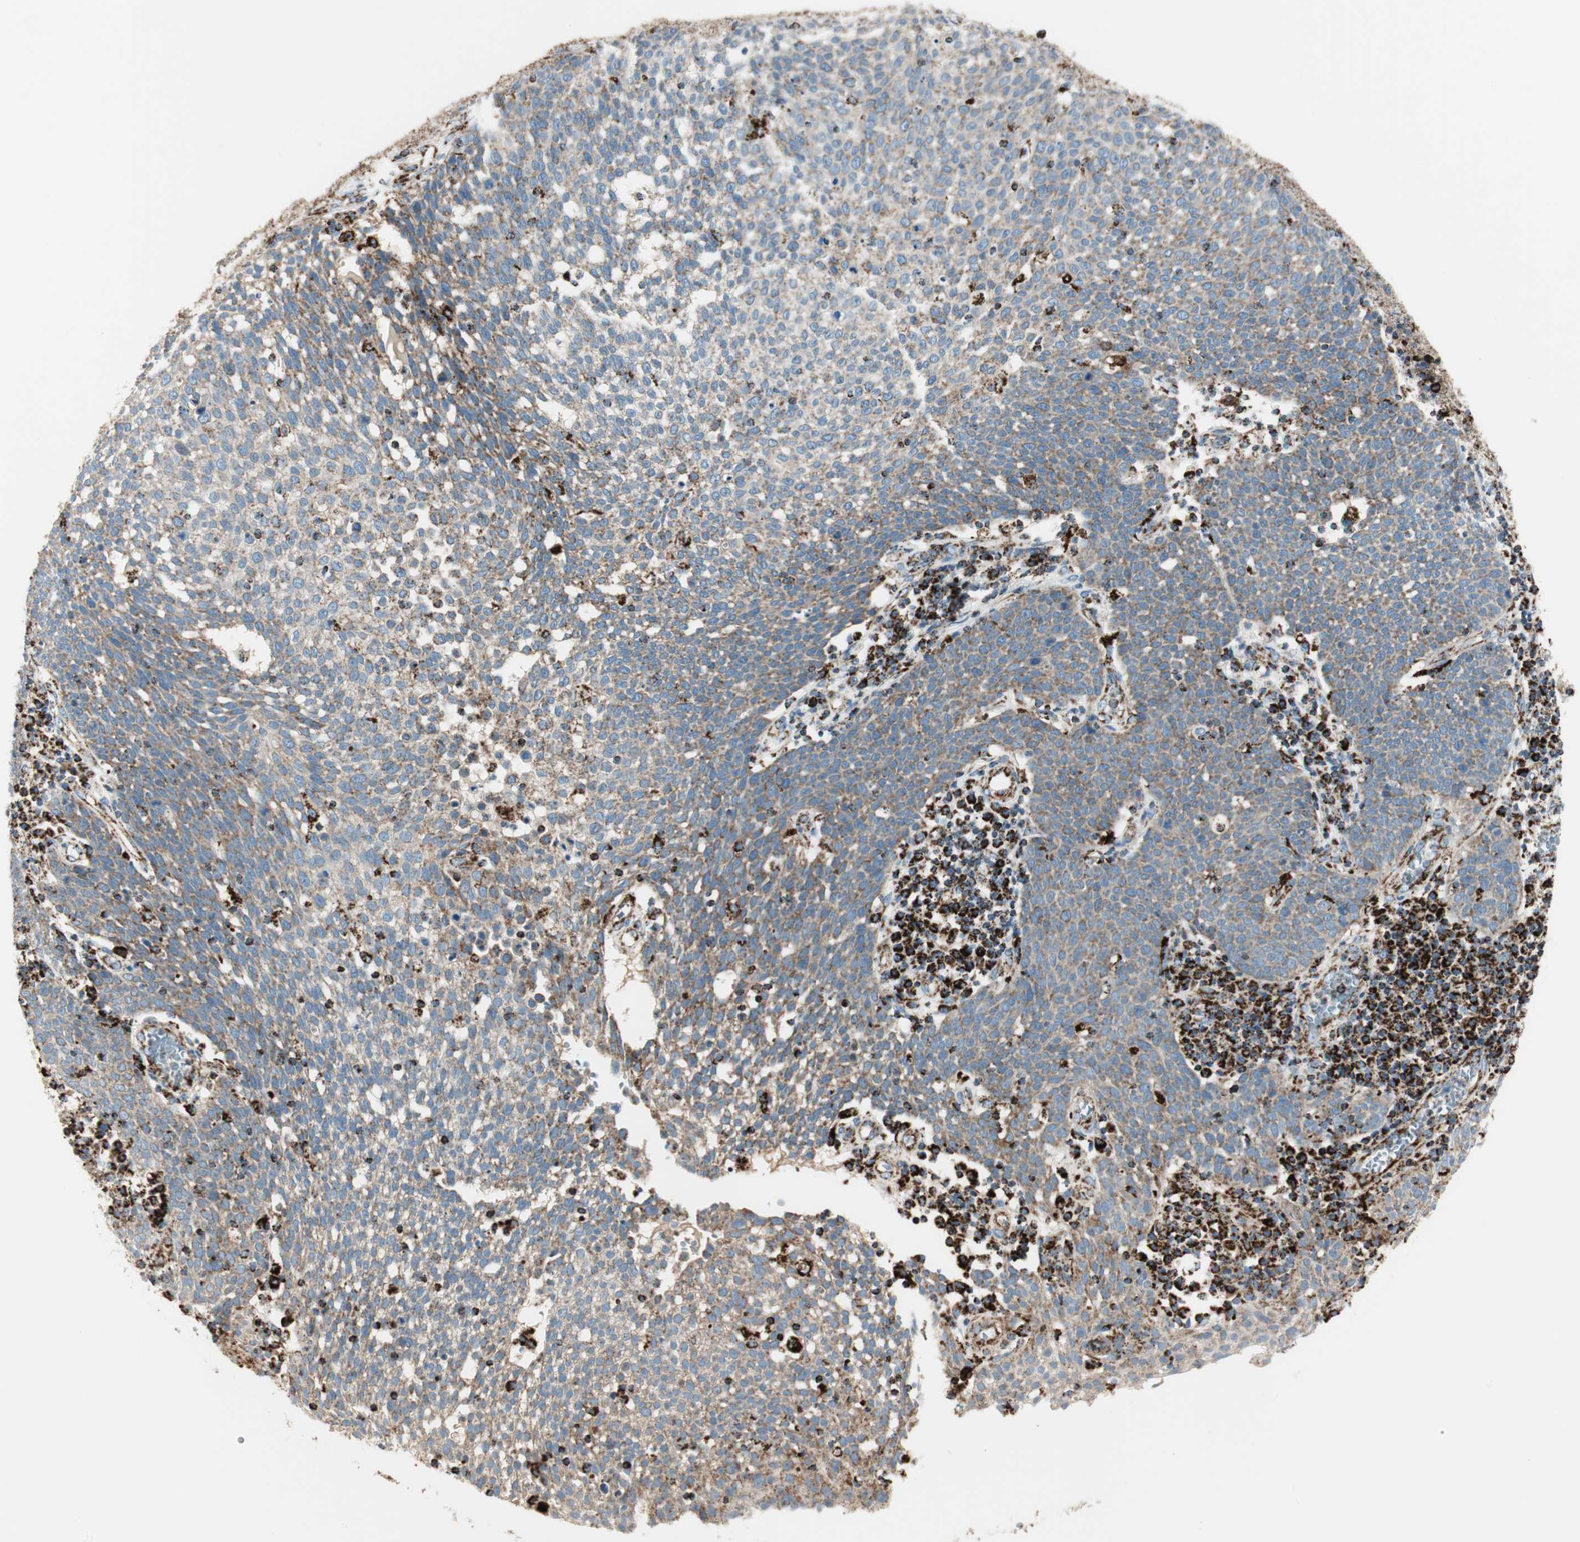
{"staining": {"intensity": "moderate", "quantity": "25%-75%", "location": "cytoplasmic/membranous"}, "tissue": "cervical cancer", "cell_type": "Tumor cells", "image_type": "cancer", "snomed": [{"axis": "morphology", "description": "Squamous cell carcinoma, NOS"}, {"axis": "topography", "description": "Cervix"}], "caption": "This is a micrograph of IHC staining of cervical squamous cell carcinoma, which shows moderate positivity in the cytoplasmic/membranous of tumor cells.", "gene": "ME2", "patient": {"sex": "female", "age": 34}}